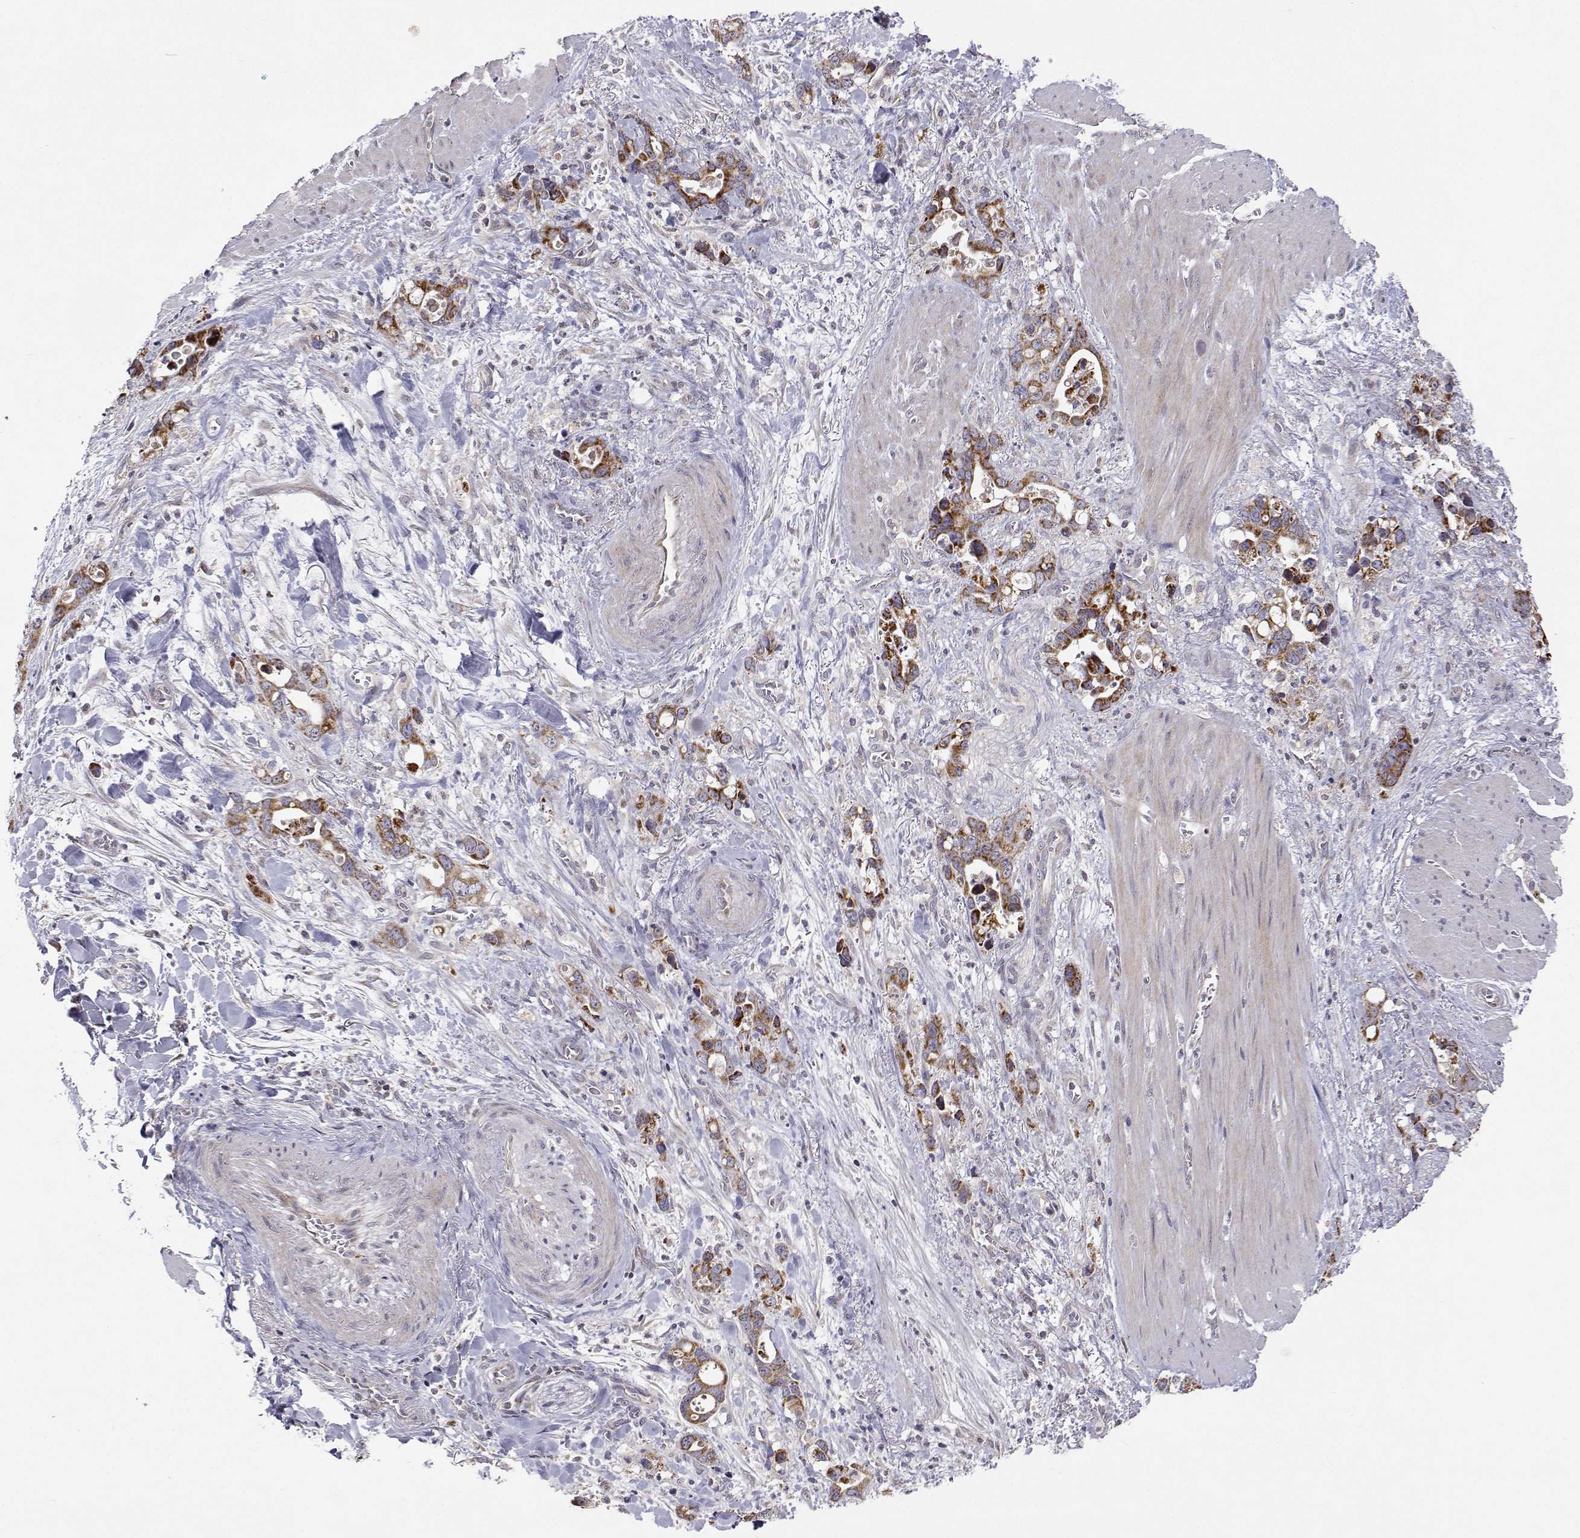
{"staining": {"intensity": "moderate", "quantity": ">75%", "location": "cytoplasmic/membranous"}, "tissue": "stomach cancer", "cell_type": "Tumor cells", "image_type": "cancer", "snomed": [{"axis": "morphology", "description": "Normal tissue, NOS"}, {"axis": "morphology", "description": "Adenocarcinoma, NOS"}, {"axis": "topography", "description": "Esophagus"}, {"axis": "topography", "description": "Stomach, upper"}], "caption": "A photomicrograph showing moderate cytoplasmic/membranous expression in about >75% of tumor cells in stomach adenocarcinoma, as visualized by brown immunohistochemical staining.", "gene": "MRPL3", "patient": {"sex": "male", "age": 74}}